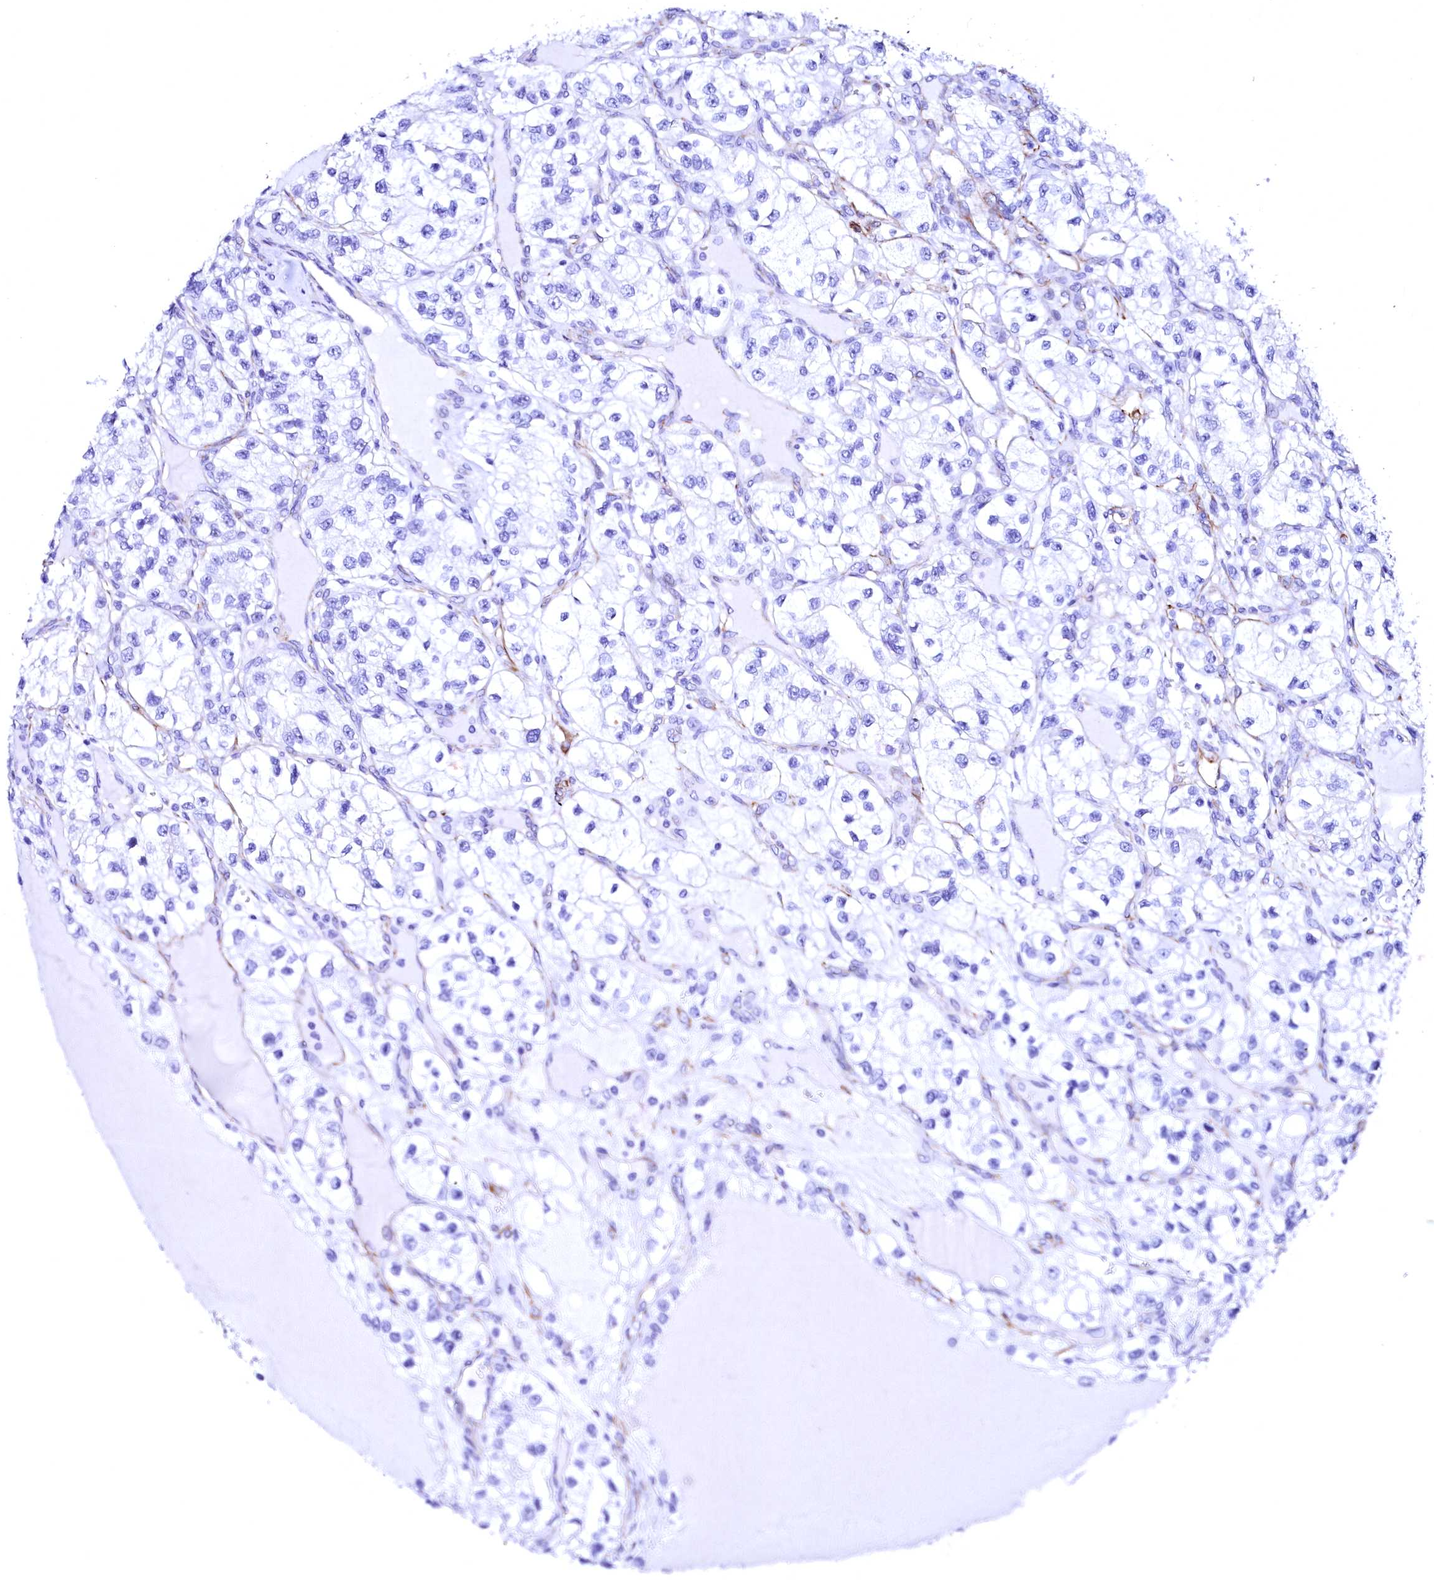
{"staining": {"intensity": "negative", "quantity": "none", "location": "none"}, "tissue": "renal cancer", "cell_type": "Tumor cells", "image_type": "cancer", "snomed": [{"axis": "morphology", "description": "Adenocarcinoma, NOS"}, {"axis": "topography", "description": "Kidney"}], "caption": "IHC of human renal cancer shows no positivity in tumor cells.", "gene": "SFR1", "patient": {"sex": "female", "age": 57}}